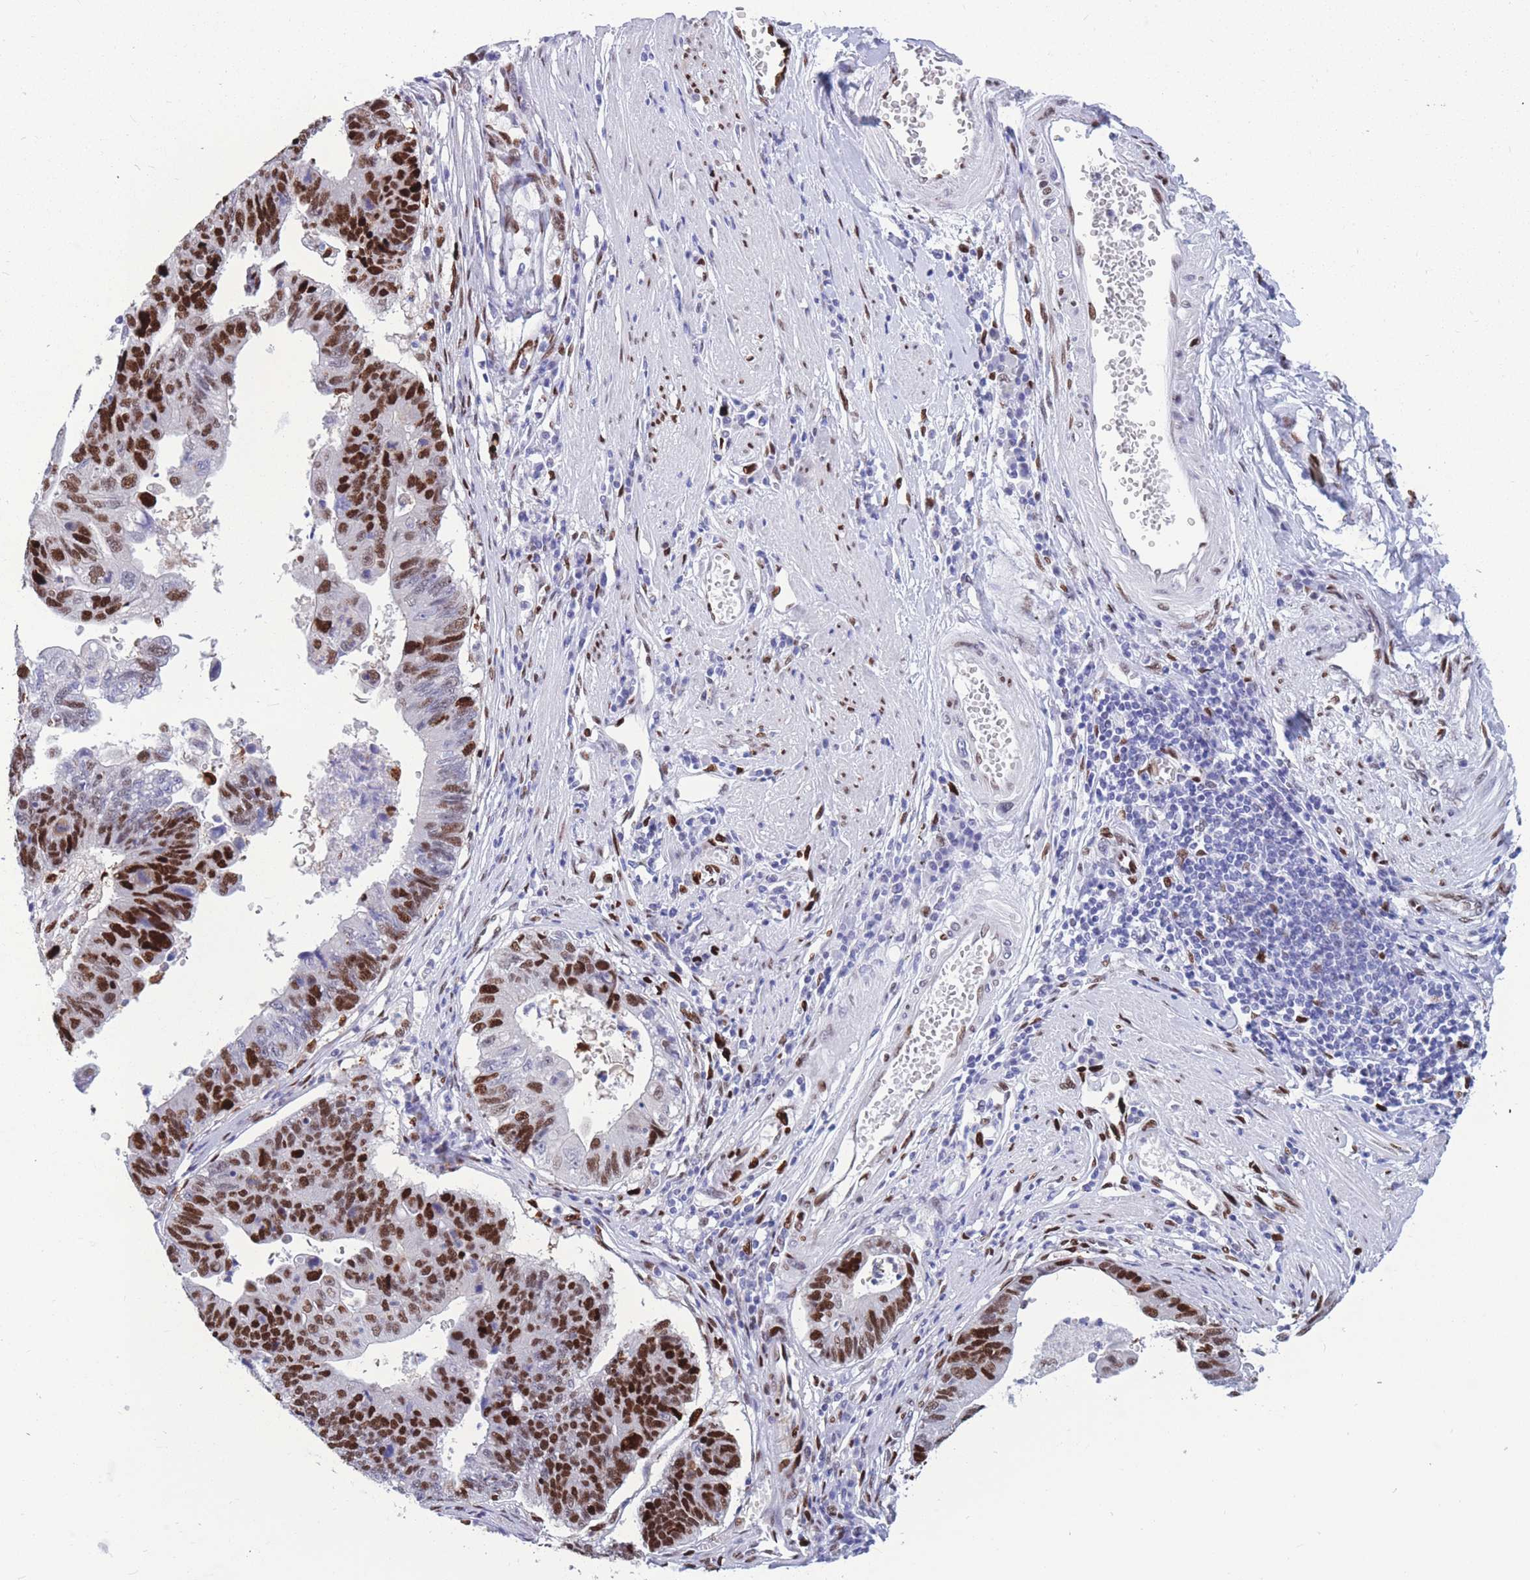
{"staining": {"intensity": "strong", "quantity": ">75%", "location": "nuclear"}, "tissue": "stomach cancer", "cell_type": "Tumor cells", "image_type": "cancer", "snomed": [{"axis": "morphology", "description": "Adenocarcinoma, NOS"}, {"axis": "topography", "description": "Stomach"}], "caption": "IHC image of human stomach cancer (adenocarcinoma) stained for a protein (brown), which displays high levels of strong nuclear expression in about >75% of tumor cells.", "gene": "NASP", "patient": {"sex": "male", "age": 59}}